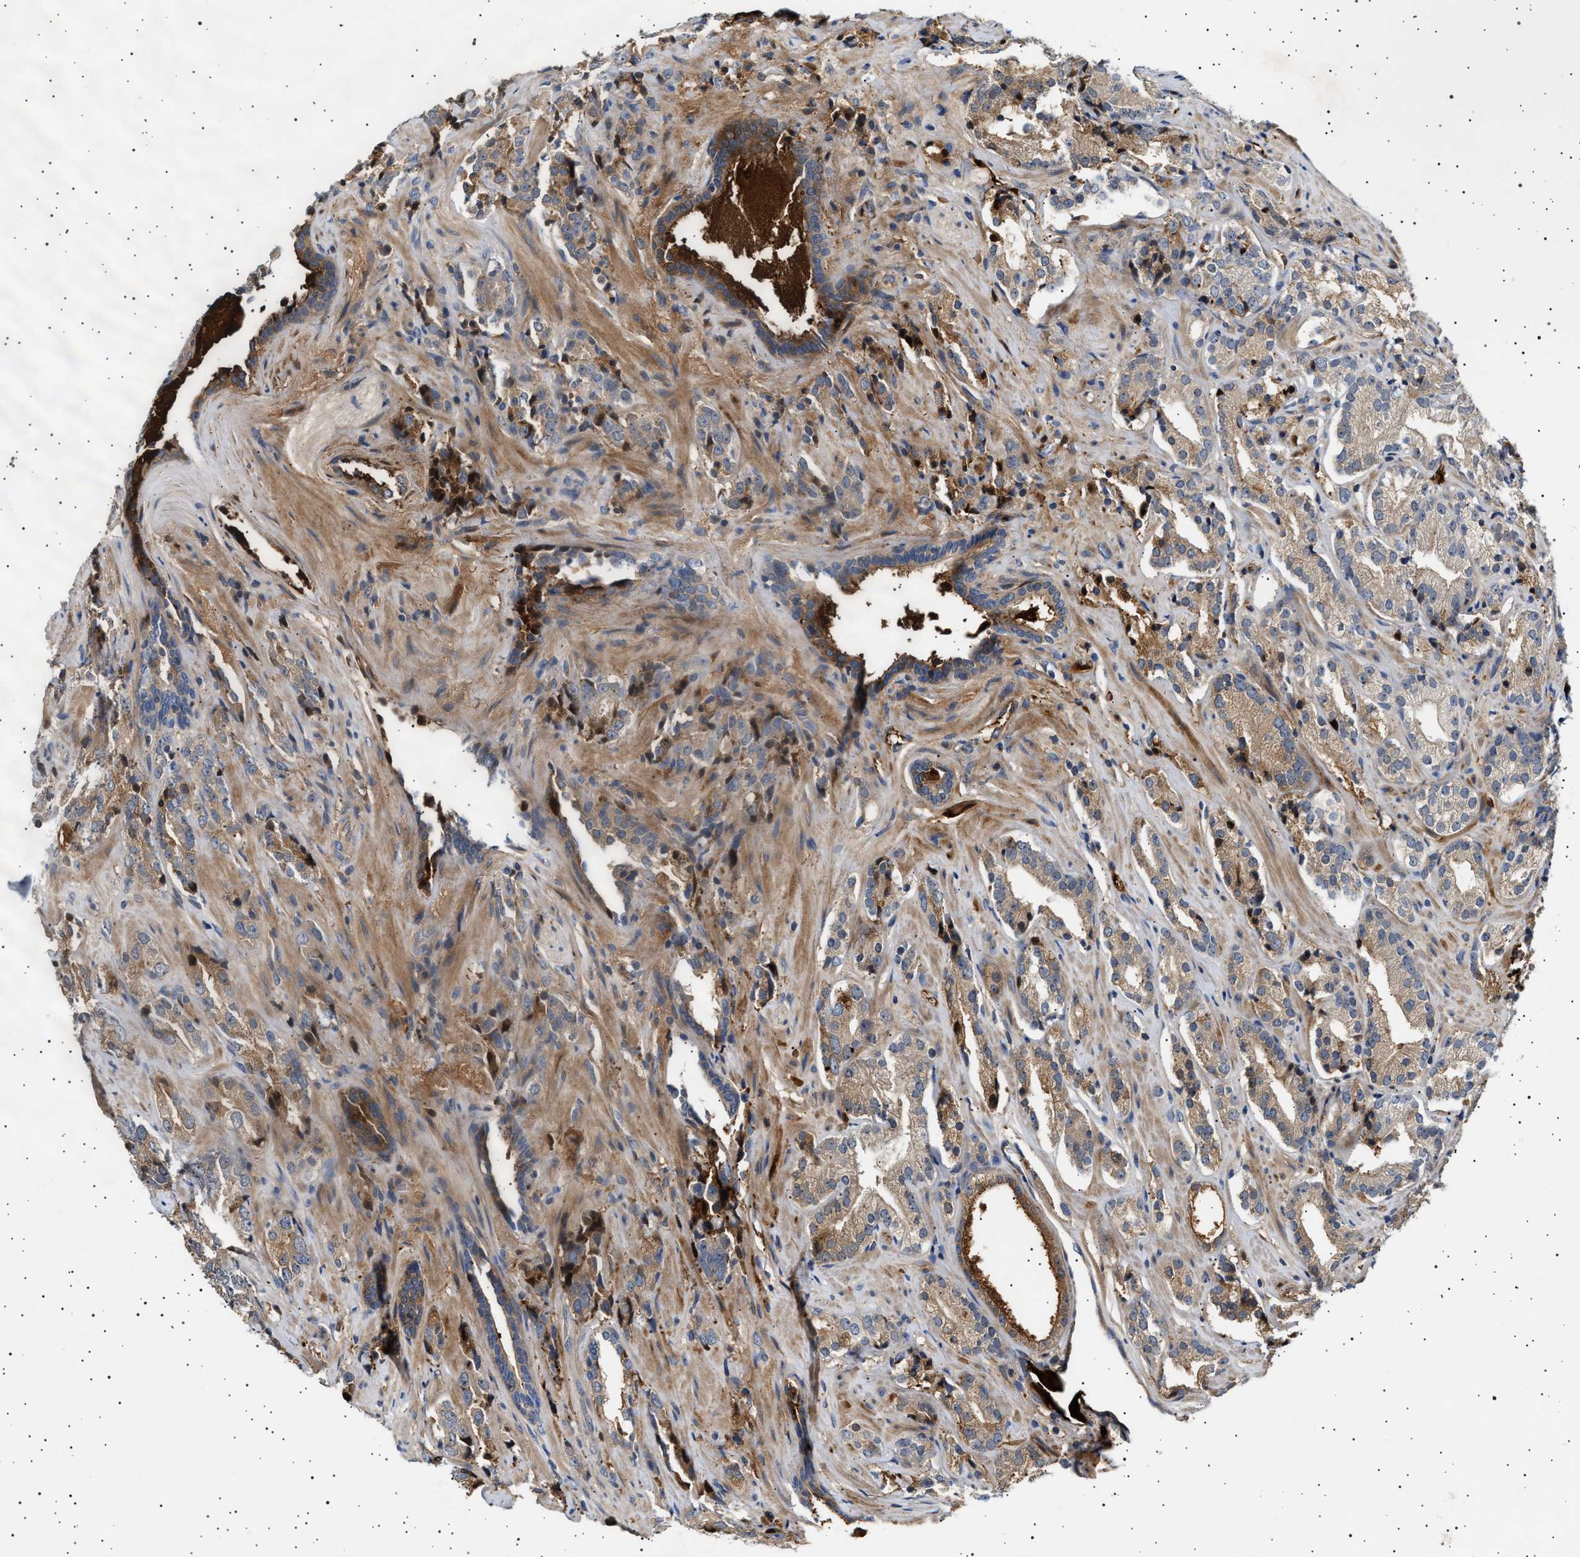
{"staining": {"intensity": "moderate", "quantity": "25%-75%", "location": "cytoplasmic/membranous"}, "tissue": "prostate cancer", "cell_type": "Tumor cells", "image_type": "cancer", "snomed": [{"axis": "morphology", "description": "Adenocarcinoma, High grade"}, {"axis": "topography", "description": "Prostate"}], "caption": "Prostate cancer was stained to show a protein in brown. There is medium levels of moderate cytoplasmic/membranous expression in about 25%-75% of tumor cells.", "gene": "FICD", "patient": {"sex": "male", "age": 71}}